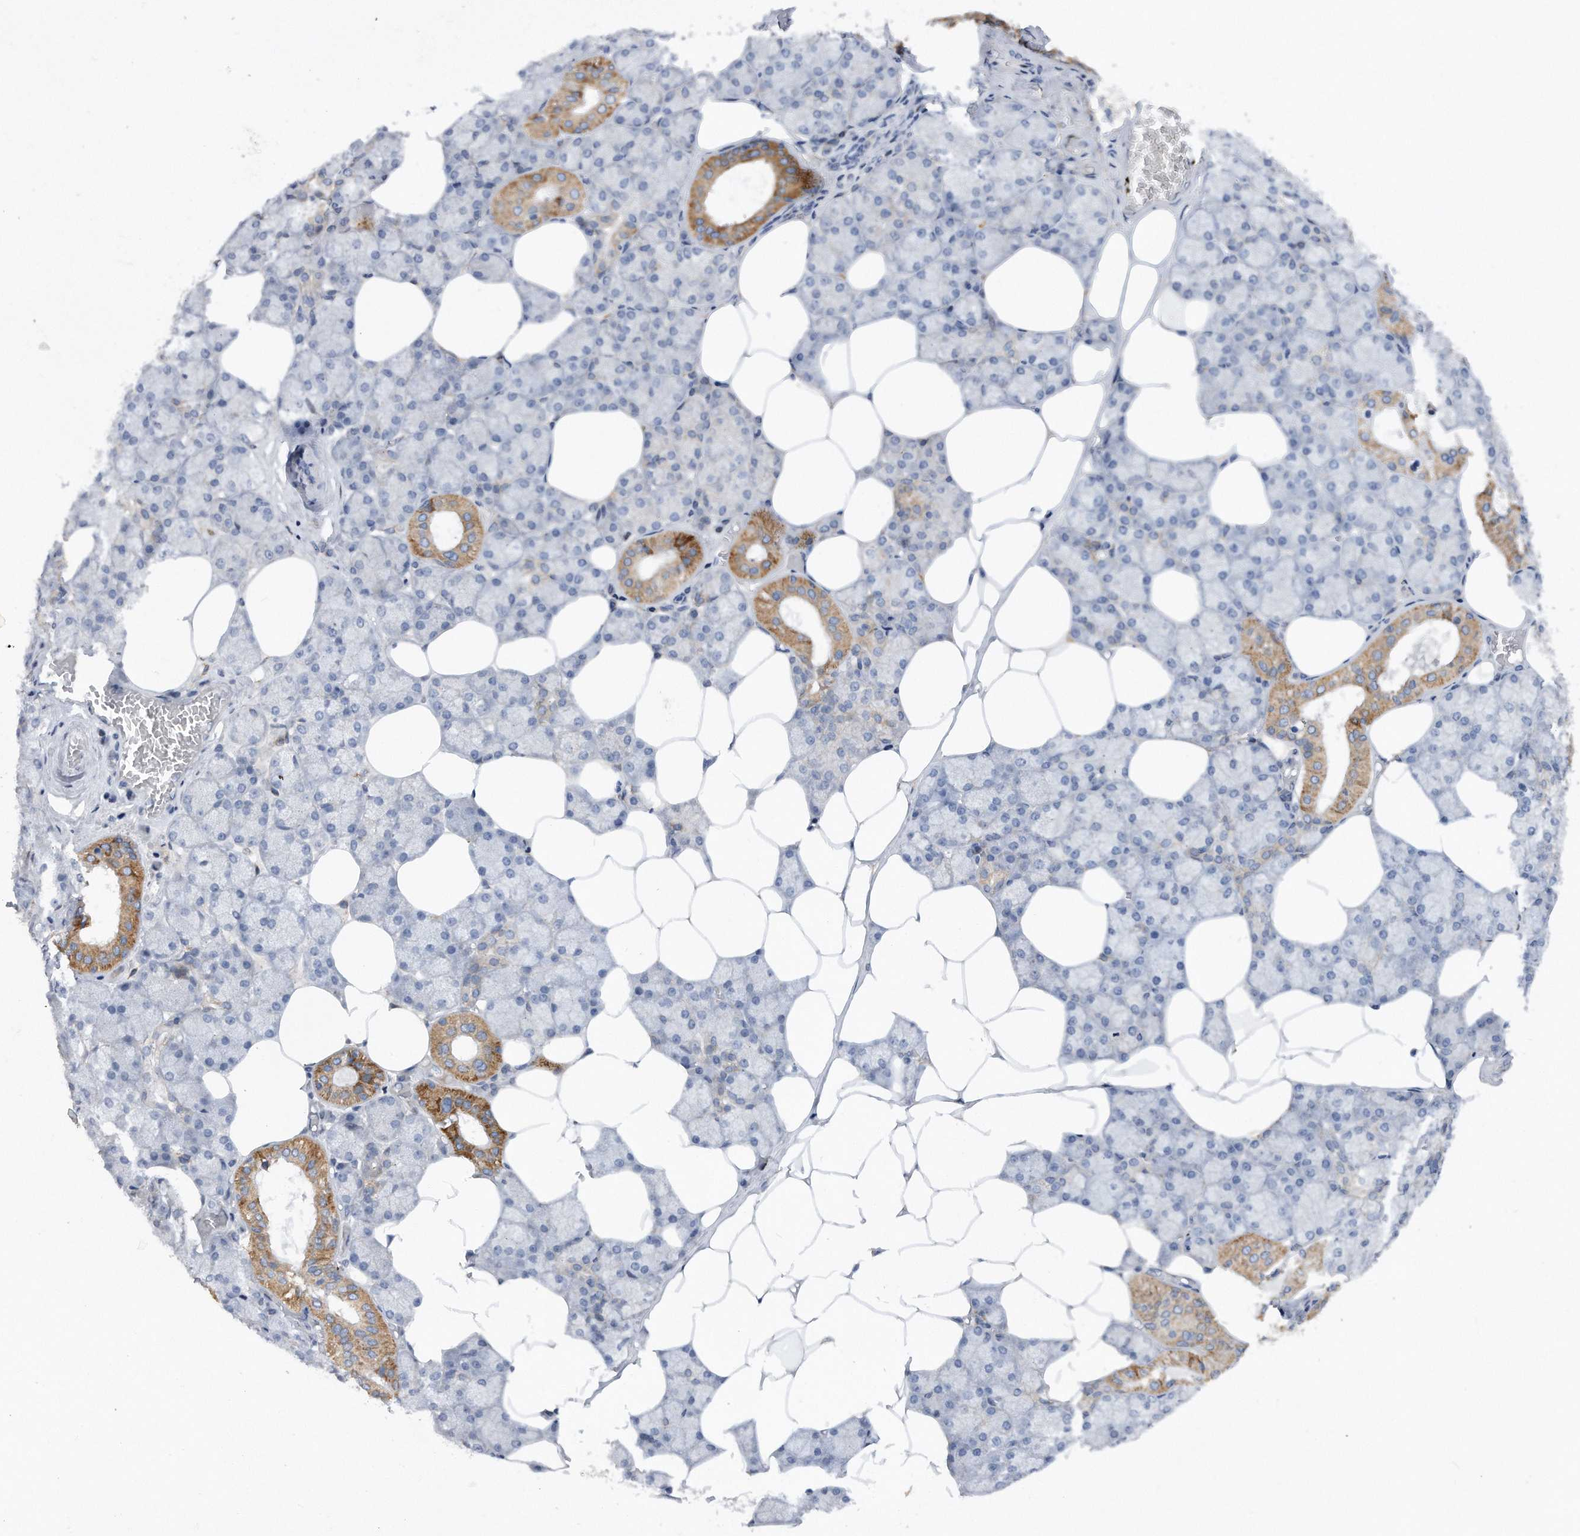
{"staining": {"intensity": "strong", "quantity": "<25%", "location": "cytoplasmic/membranous"}, "tissue": "salivary gland", "cell_type": "Glandular cells", "image_type": "normal", "snomed": [{"axis": "morphology", "description": "Normal tissue, NOS"}, {"axis": "topography", "description": "Salivary gland"}], "caption": "Protein staining of normal salivary gland reveals strong cytoplasmic/membranous staining in about <25% of glandular cells.", "gene": "CDH12", "patient": {"sex": "male", "age": 62}}